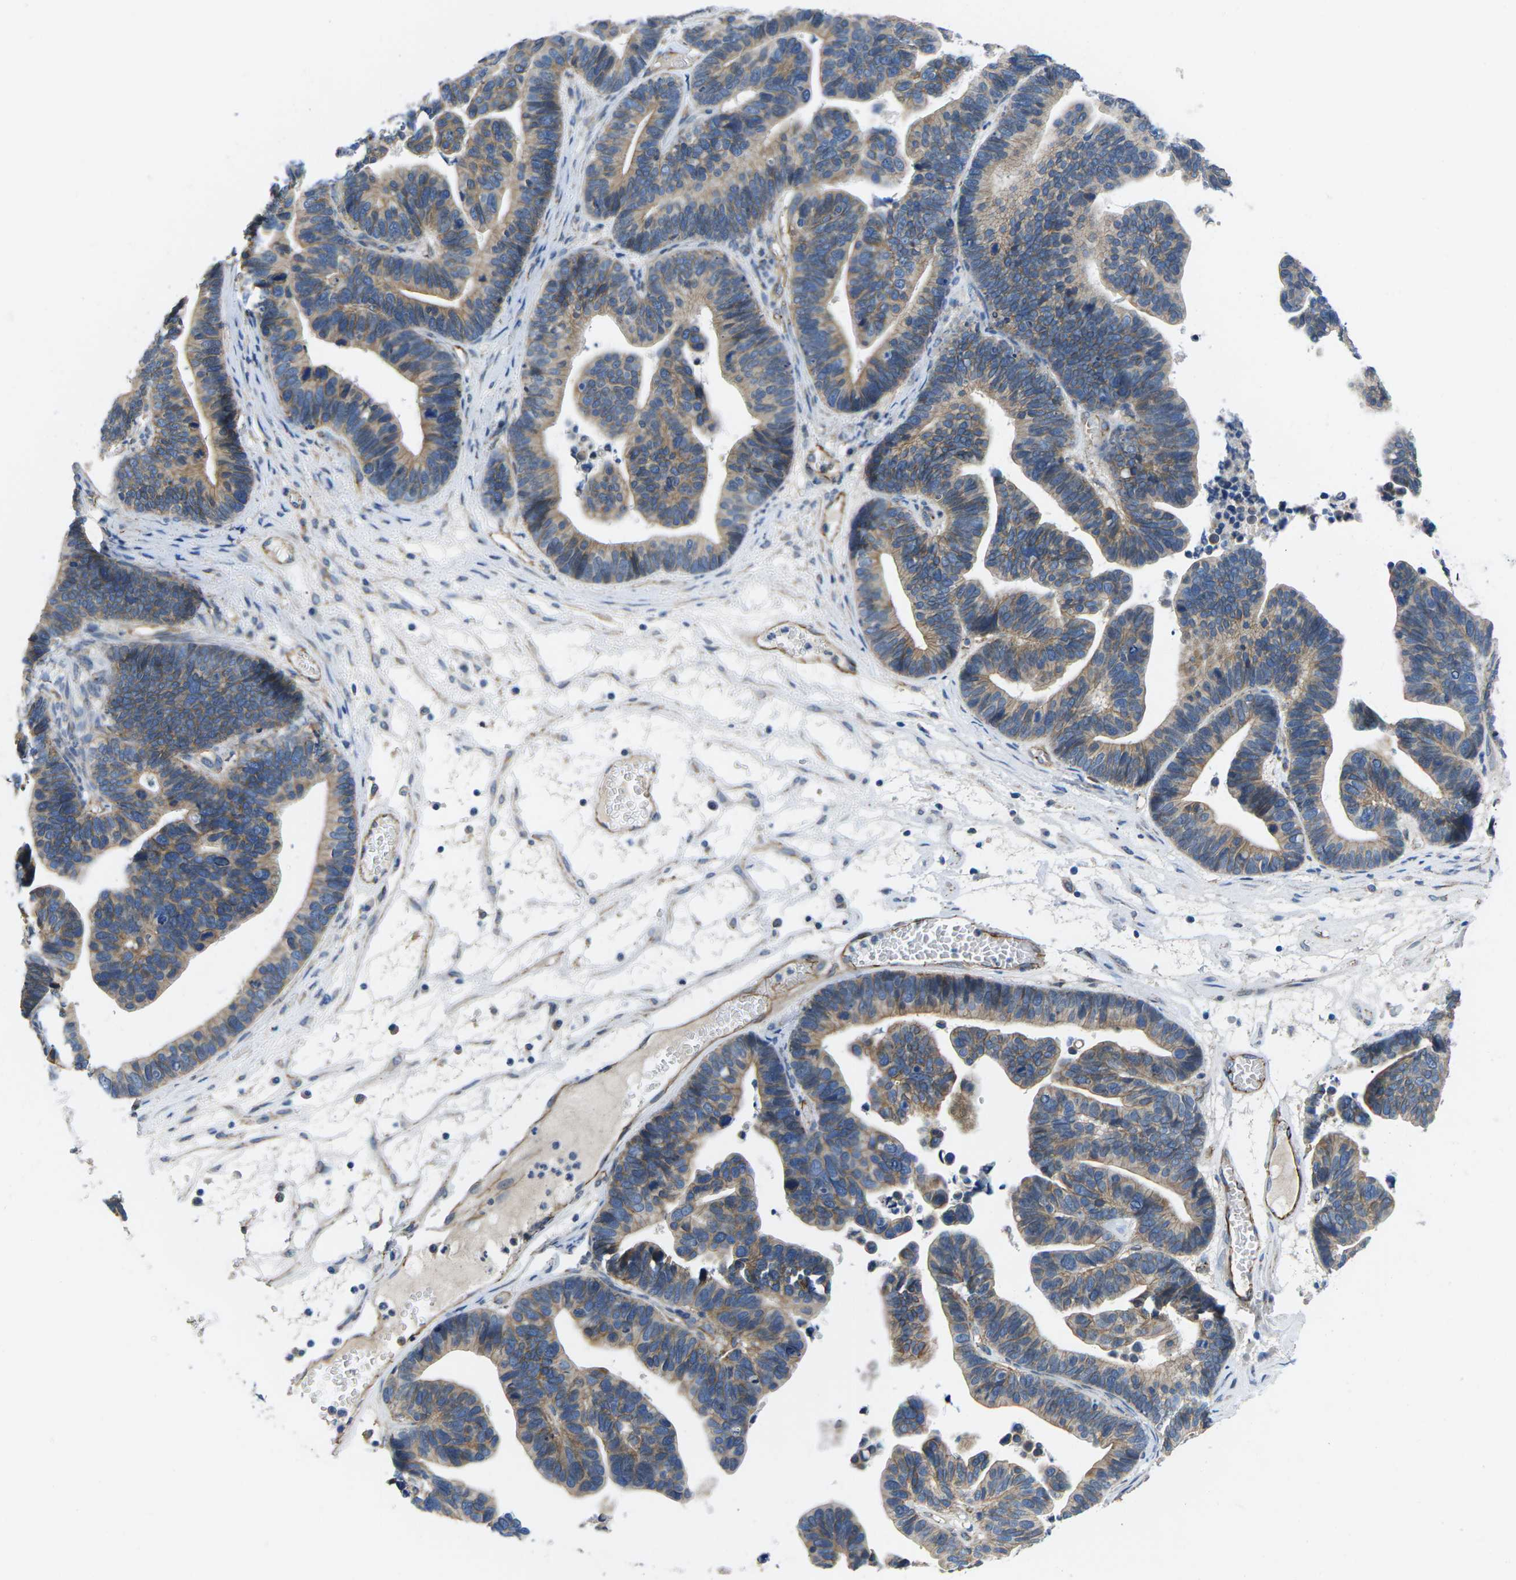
{"staining": {"intensity": "moderate", "quantity": ">75%", "location": "cytoplasmic/membranous"}, "tissue": "ovarian cancer", "cell_type": "Tumor cells", "image_type": "cancer", "snomed": [{"axis": "morphology", "description": "Cystadenocarcinoma, serous, NOS"}, {"axis": "topography", "description": "Ovary"}], "caption": "An immunohistochemistry photomicrograph of tumor tissue is shown. Protein staining in brown highlights moderate cytoplasmic/membranous positivity in serous cystadenocarcinoma (ovarian) within tumor cells.", "gene": "CTNND1", "patient": {"sex": "female", "age": 56}}